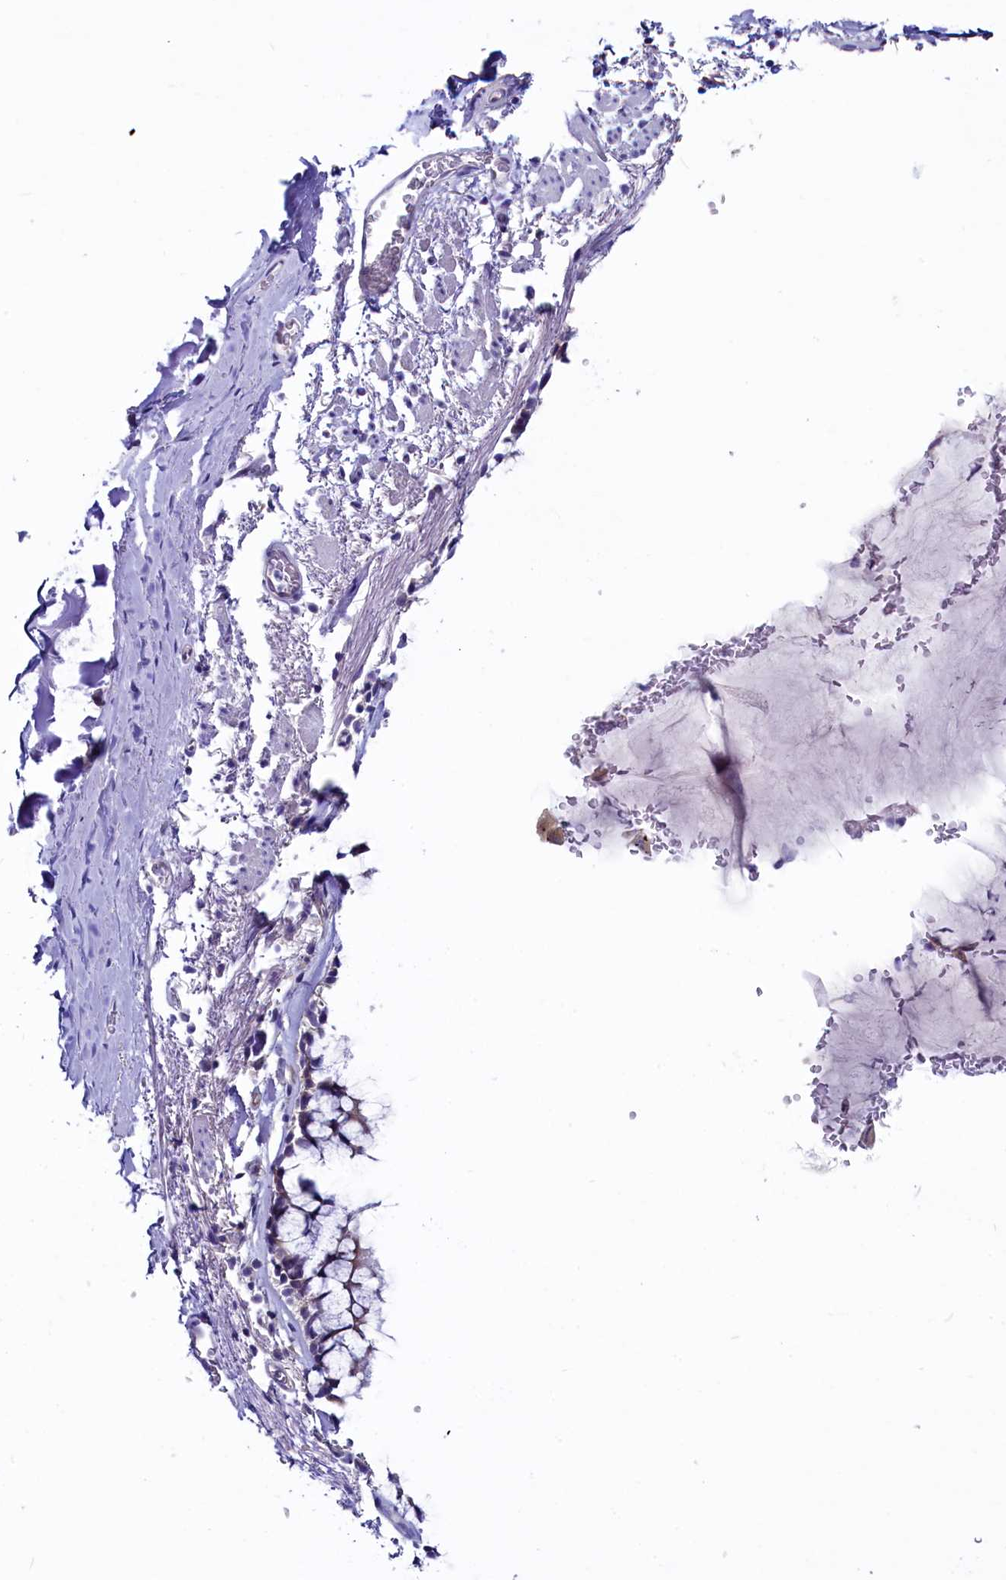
{"staining": {"intensity": "weak", "quantity": ">75%", "location": "cytoplasmic/membranous"}, "tissue": "bronchus", "cell_type": "Respiratory epithelial cells", "image_type": "normal", "snomed": [{"axis": "morphology", "description": "Normal tissue, NOS"}, {"axis": "topography", "description": "Bronchus"}], "caption": "High-power microscopy captured an immunohistochemistry (IHC) photomicrograph of unremarkable bronchus, revealing weak cytoplasmic/membranous positivity in approximately >75% of respiratory epithelial cells. (DAB IHC with brightfield microscopy, high magnification).", "gene": "CIAPIN1", "patient": {"sex": "male", "age": 65}}